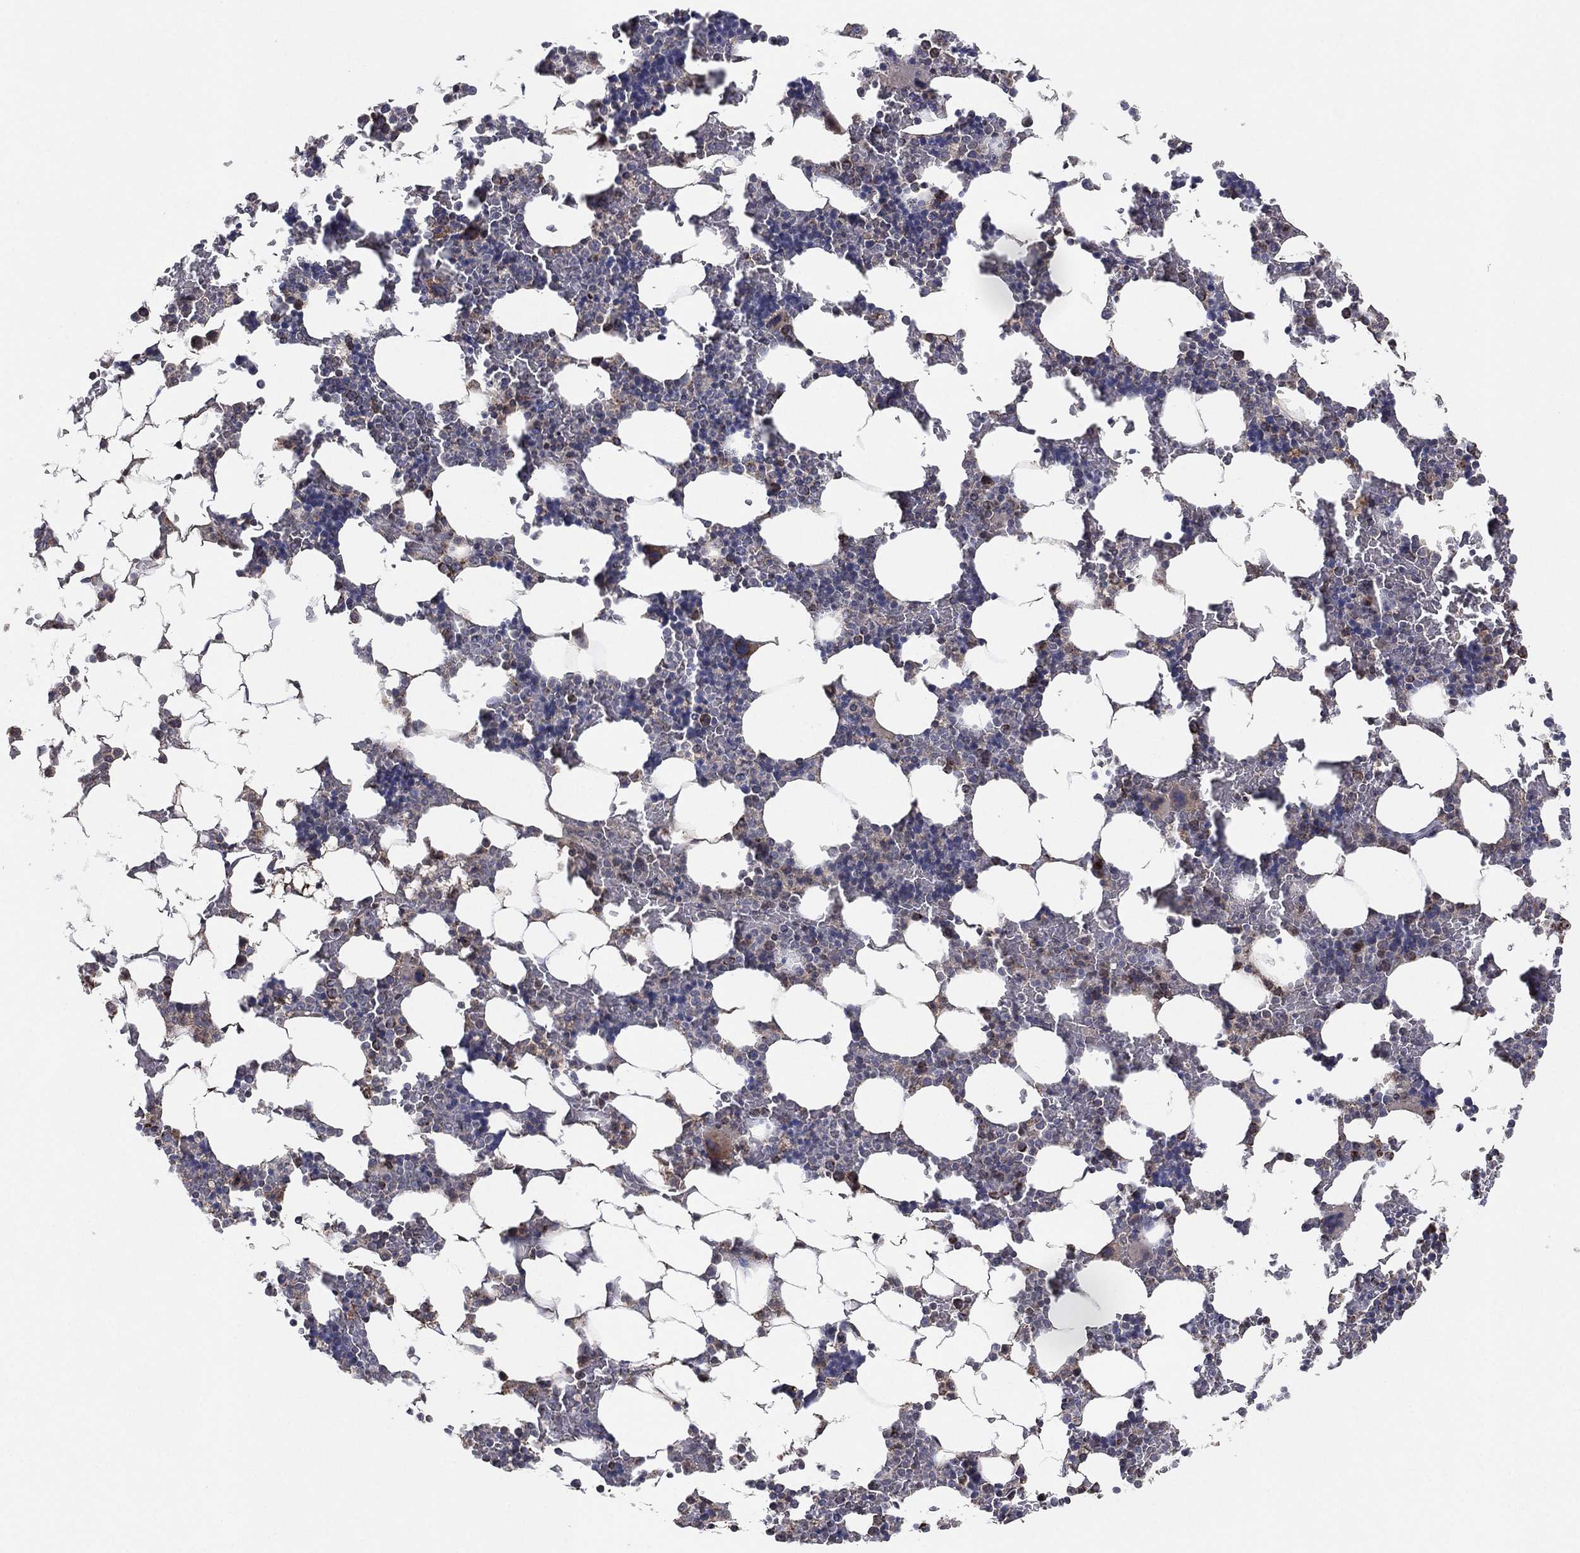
{"staining": {"intensity": "moderate", "quantity": "<25%", "location": "cytoplasmic/membranous"}, "tissue": "bone marrow", "cell_type": "Hematopoietic cells", "image_type": "normal", "snomed": [{"axis": "morphology", "description": "Normal tissue, NOS"}, {"axis": "topography", "description": "Bone marrow"}], "caption": "DAB immunohistochemical staining of unremarkable human bone marrow reveals moderate cytoplasmic/membranous protein expression in about <25% of hematopoietic cells. The protein is stained brown, and the nuclei are stained in blue (DAB (3,3'-diaminobenzidine) IHC with brightfield microscopy, high magnification).", "gene": "PSMG4", "patient": {"sex": "male", "age": 51}}